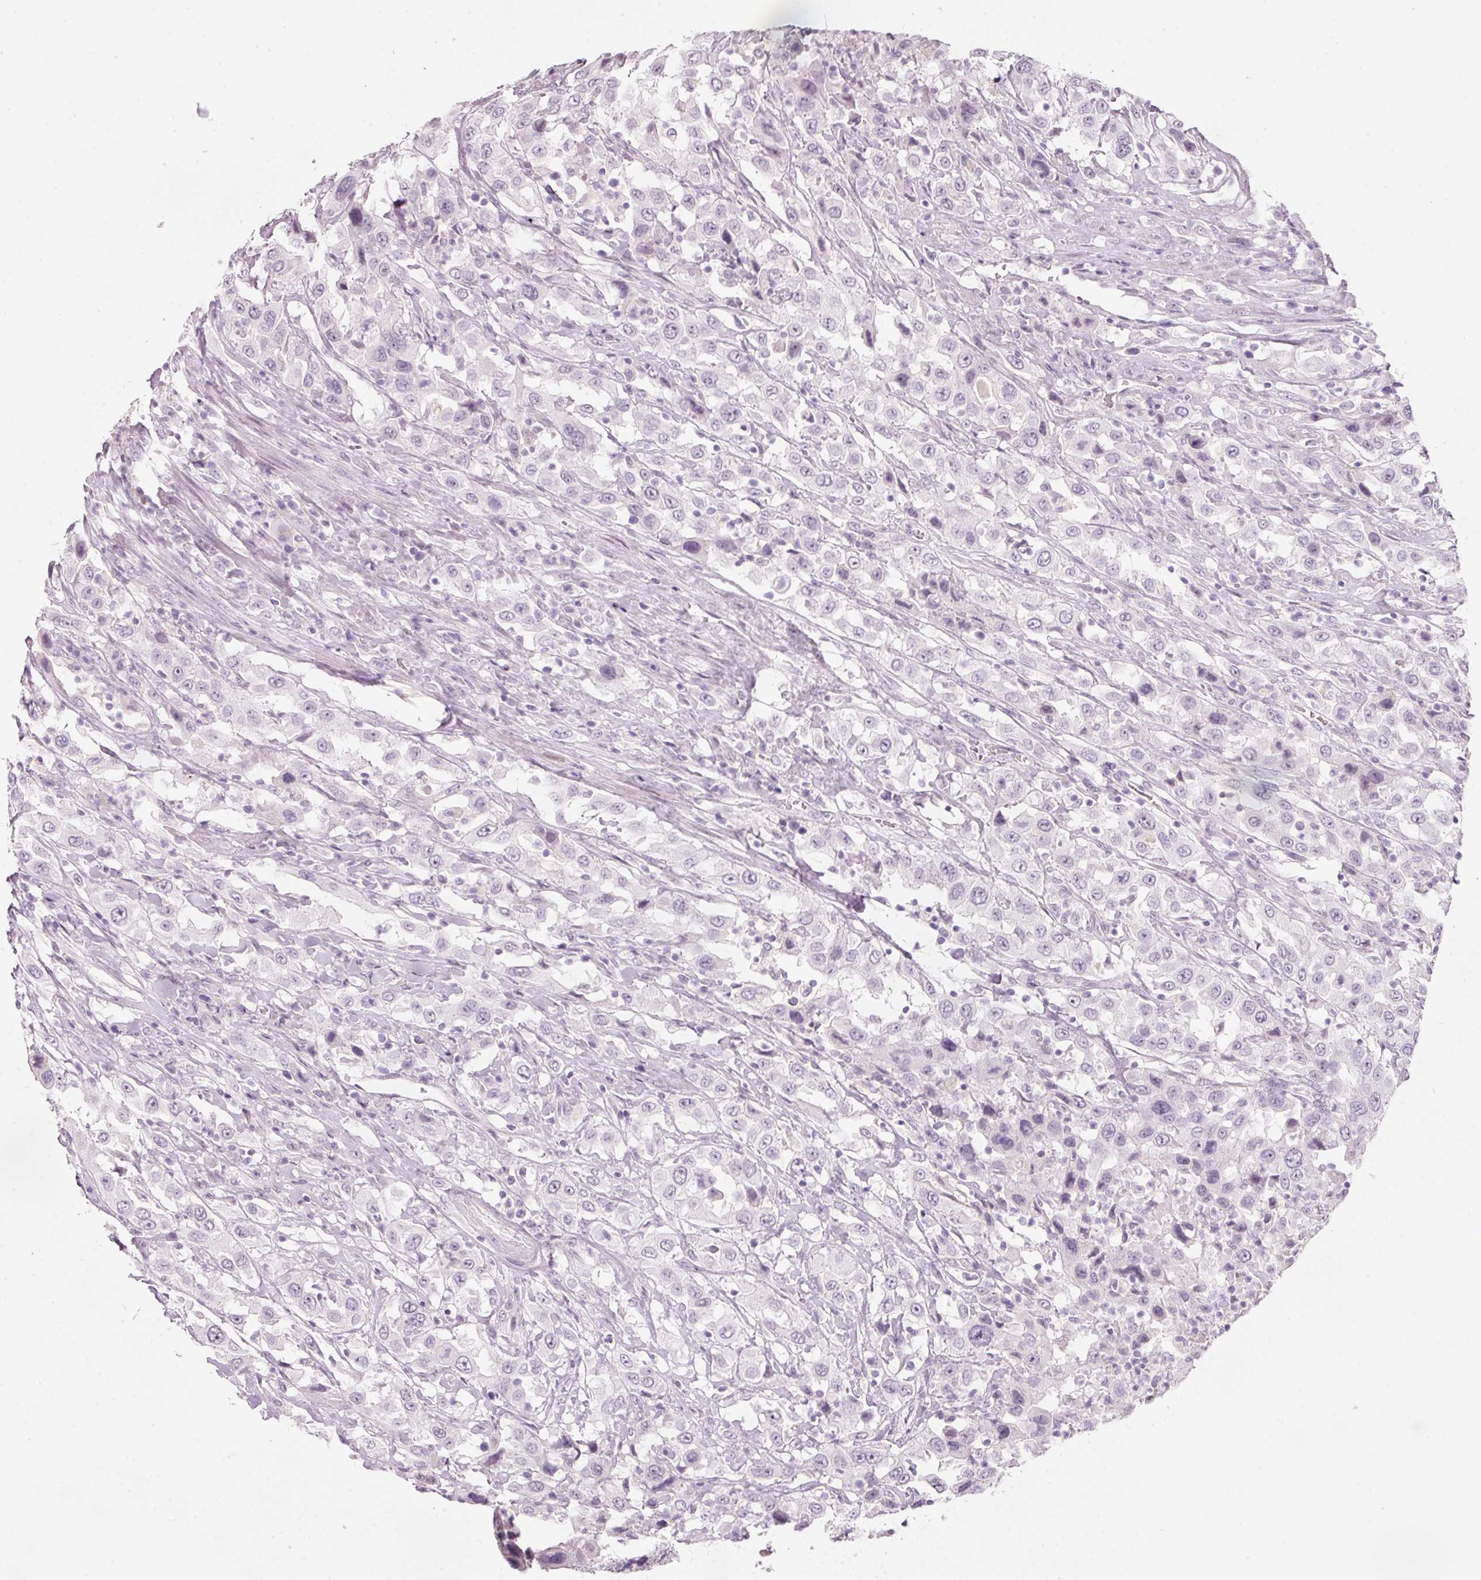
{"staining": {"intensity": "negative", "quantity": "none", "location": "none"}, "tissue": "urothelial cancer", "cell_type": "Tumor cells", "image_type": "cancer", "snomed": [{"axis": "morphology", "description": "Urothelial carcinoma, High grade"}, {"axis": "topography", "description": "Urinary bladder"}], "caption": "High power microscopy micrograph of an IHC histopathology image of urothelial cancer, revealing no significant expression in tumor cells.", "gene": "ENSG00000206549", "patient": {"sex": "male", "age": 61}}